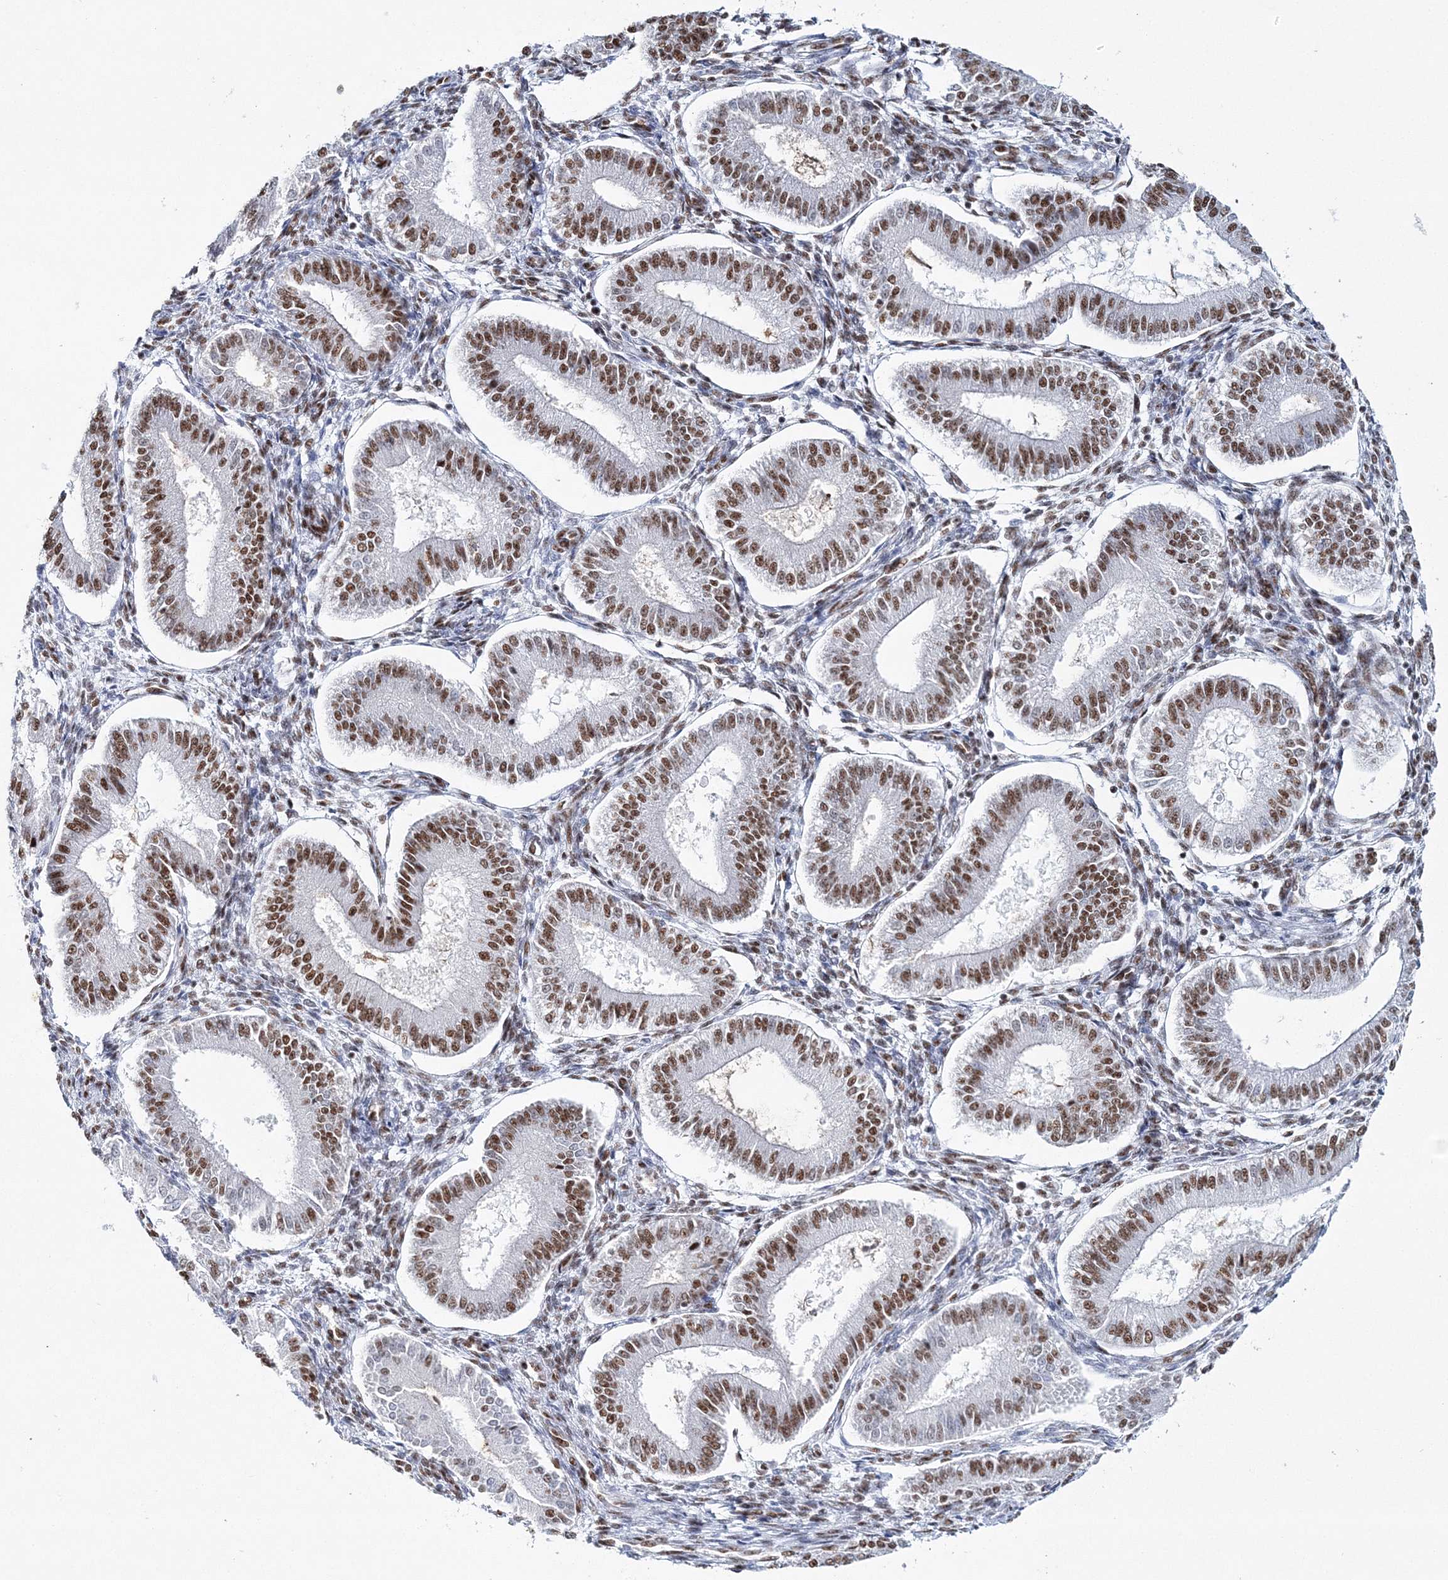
{"staining": {"intensity": "moderate", "quantity": "25%-75%", "location": "nuclear"}, "tissue": "endometrium", "cell_type": "Cells in endometrial stroma", "image_type": "normal", "snomed": [{"axis": "morphology", "description": "Normal tissue, NOS"}, {"axis": "topography", "description": "Endometrium"}], "caption": "Protein analysis of unremarkable endometrium displays moderate nuclear staining in about 25%-75% of cells in endometrial stroma. (IHC, brightfield microscopy, high magnification).", "gene": "ENSG00000290315", "patient": {"sex": "female", "age": 39}}